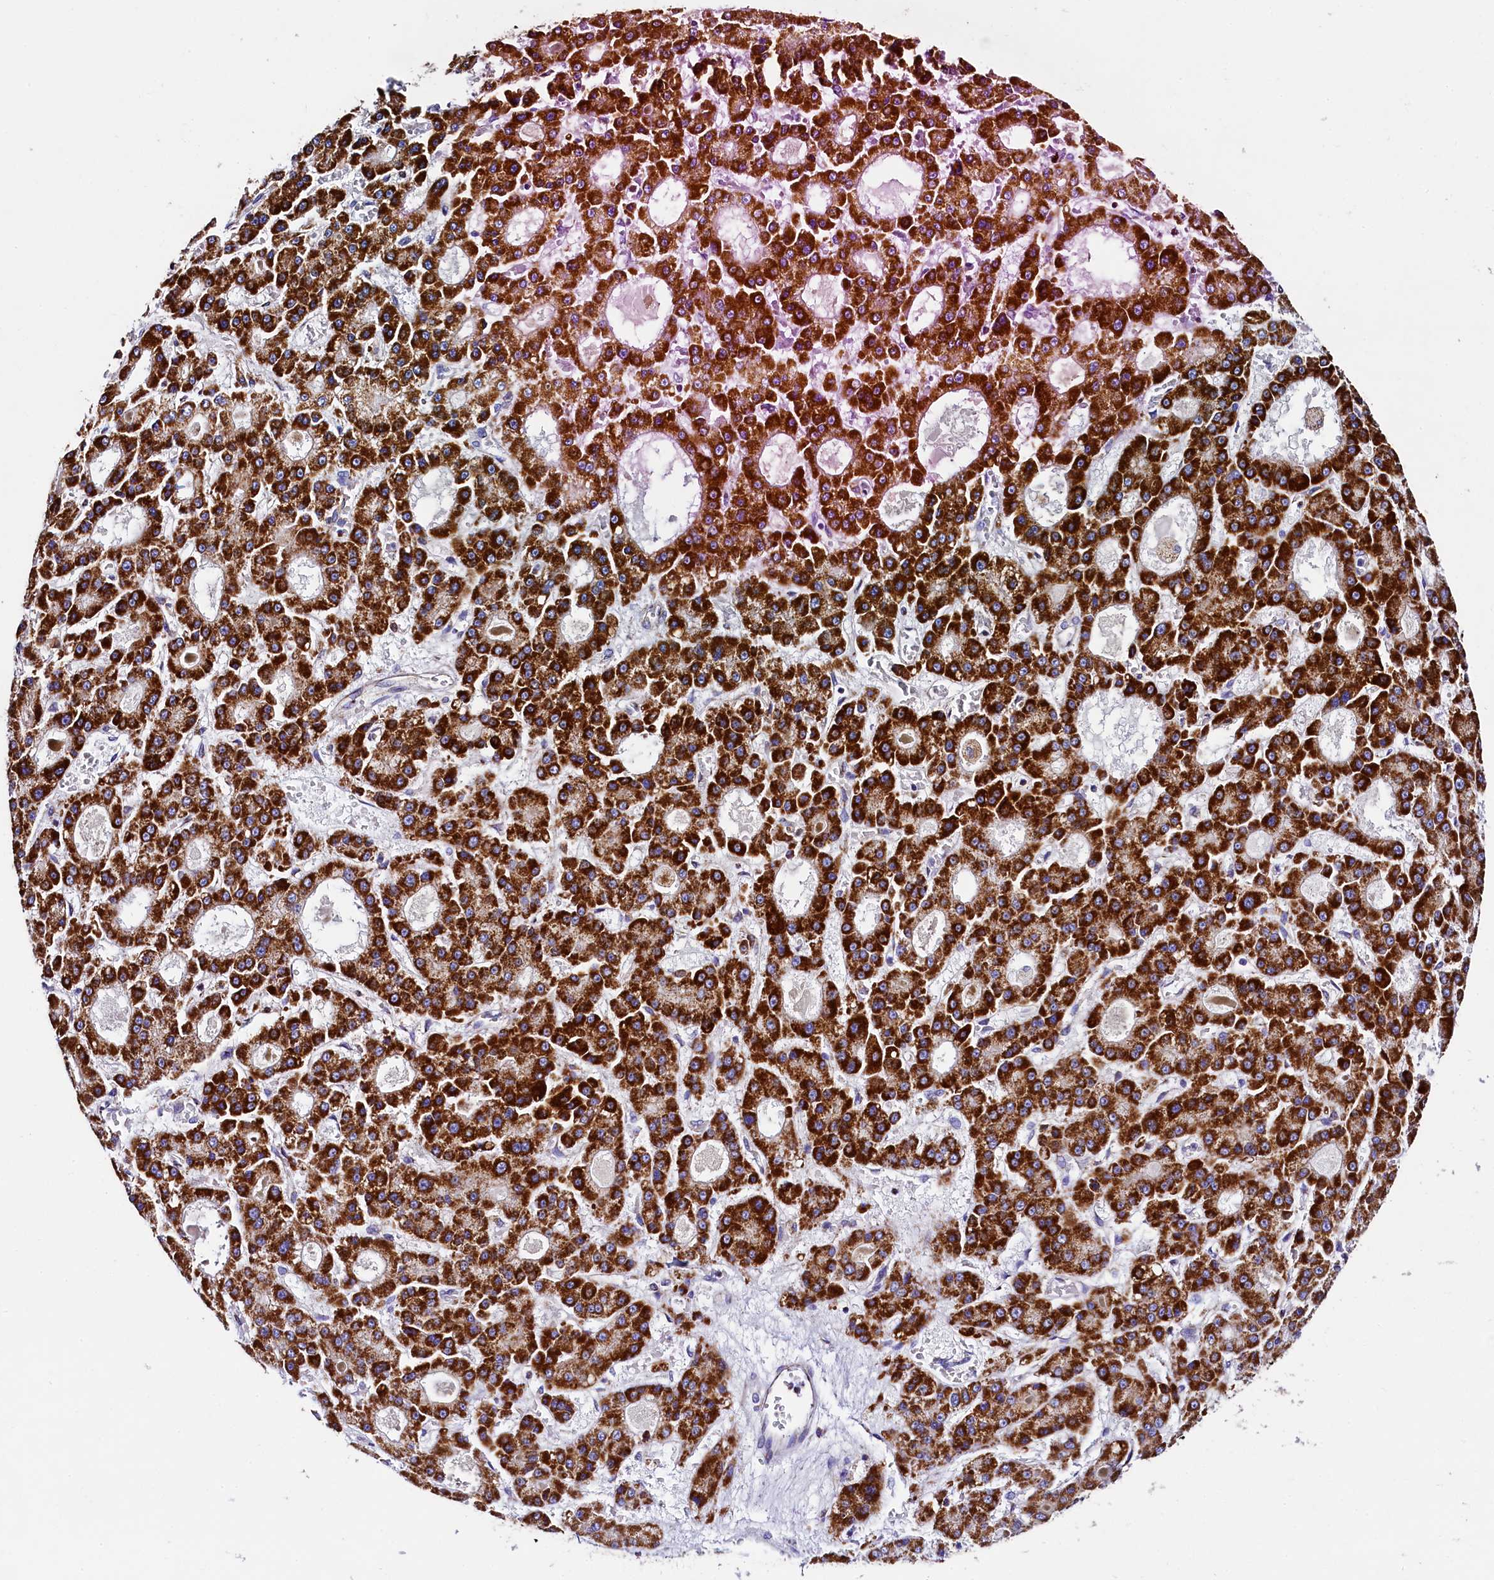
{"staining": {"intensity": "strong", "quantity": ">75%", "location": "cytoplasmic/membranous"}, "tissue": "liver cancer", "cell_type": "Tumor cells", "image_type": "cancer", "snomed": [{"axis": "morphology", "description": "Carcinoma, Hepatocellular, NOS"}, {"axis": "topography", "description": "Liver"}], "caption": "Protein analysis of liver hepatocellular carcinoma tissue exhibits strong cytoplasmic/membranous expression in about >75% of tumor cells. The staining was performed using DAB, with brown indicating positive protein expression. Nuclei are stained blue with hematoxylin.", "gene": "CLYBL", "patient": {"sex": "male", "age": 70}}